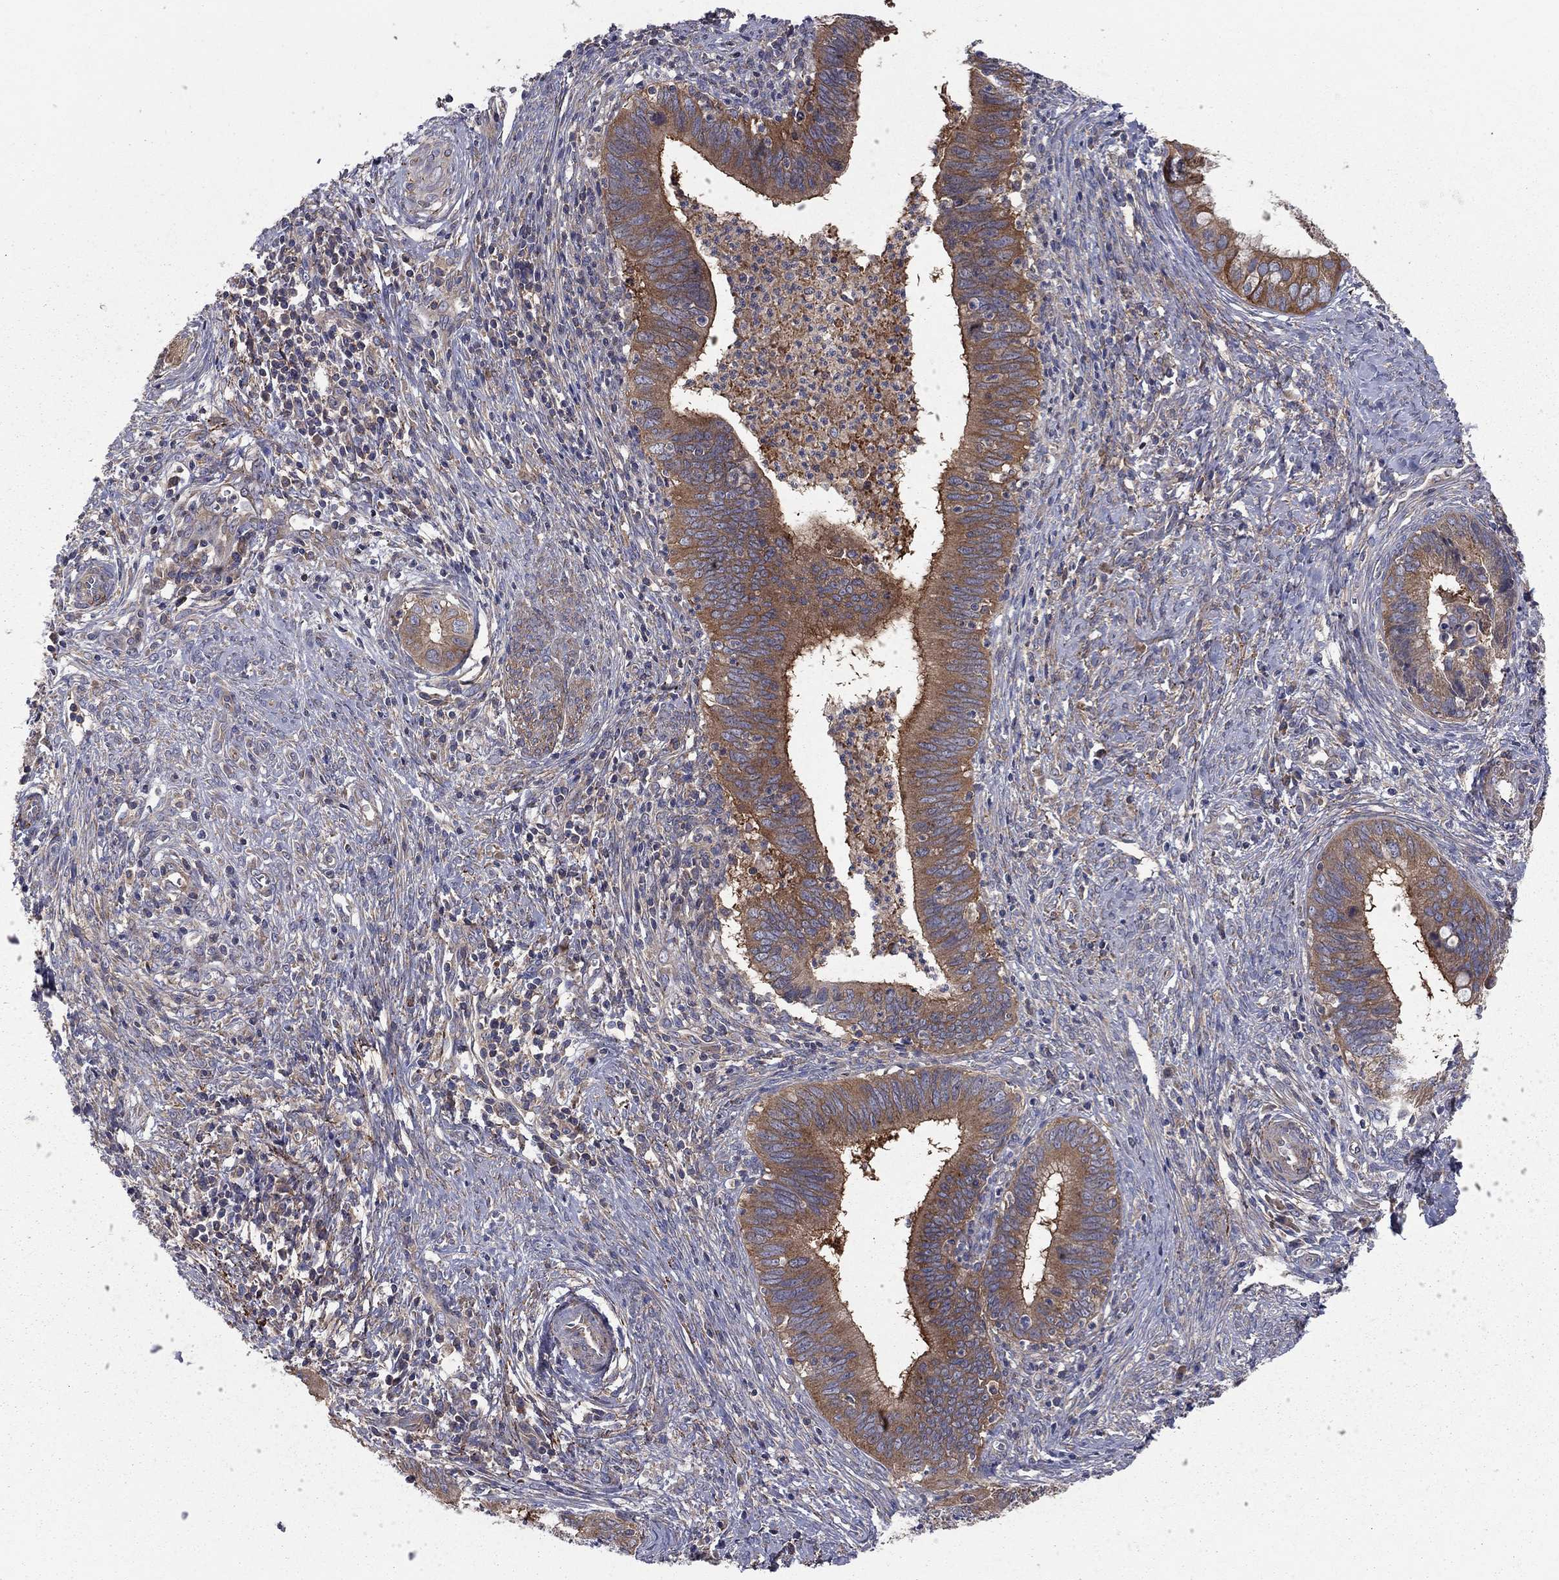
{"staining": {"intensity": "strong", "quantity": "25%-75%", "location": "cytoplasmic/membranous"}, "tissue": "cervical cancer", "cell_type": "Tumor cells", "image_type": "cancer", "snomed": [{"axis": "morphology", "description": "Adenocarcinoma, NOS"}, {"axis": "topography", "description": "Cervix"}], "caption": "Adenocarcinoma (cervical) tissue reveals strong cytoplasmic/membranous expression in about 25%-75% of tumor cells", "gene": "RNF123", "patient": {"sex": "female", "age": 42}}